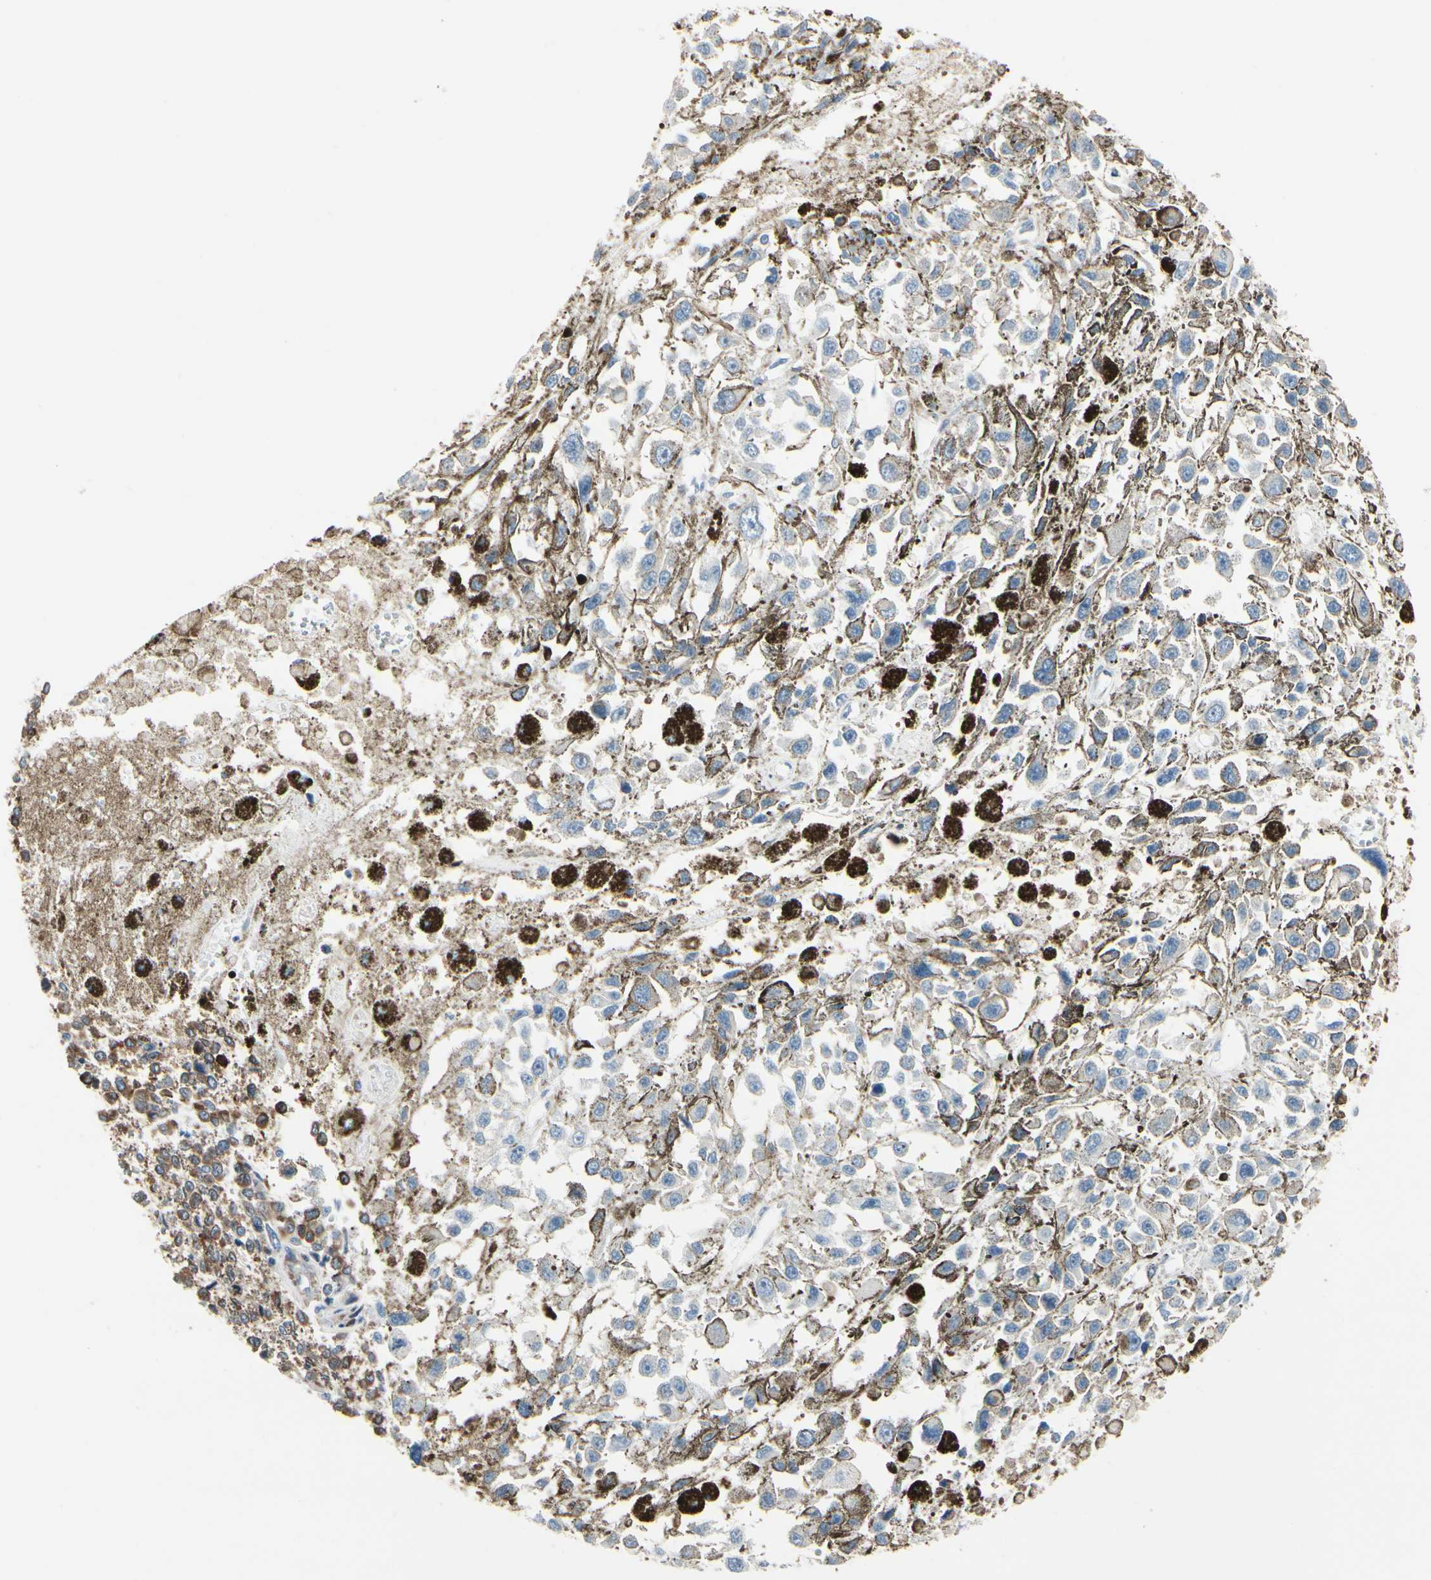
{"staining": {"intensity": "negative", "quantity": "none", "location": "none"}, "tissue": "melanoma", "cell_type": "Tumor cells", "image_type": "cancer", "snomed": [{"axis": "morphology", "description": "Malignant melanoma, Metastatic site"}, {"axis": "topography", "description": "Lymph node"}], "caption": "Image shows no significant protein staining in tumor cells of malignant melanoma (metastatic site).", "gene": "MAP2", "patient": {"sex": "male", "age": 59}}